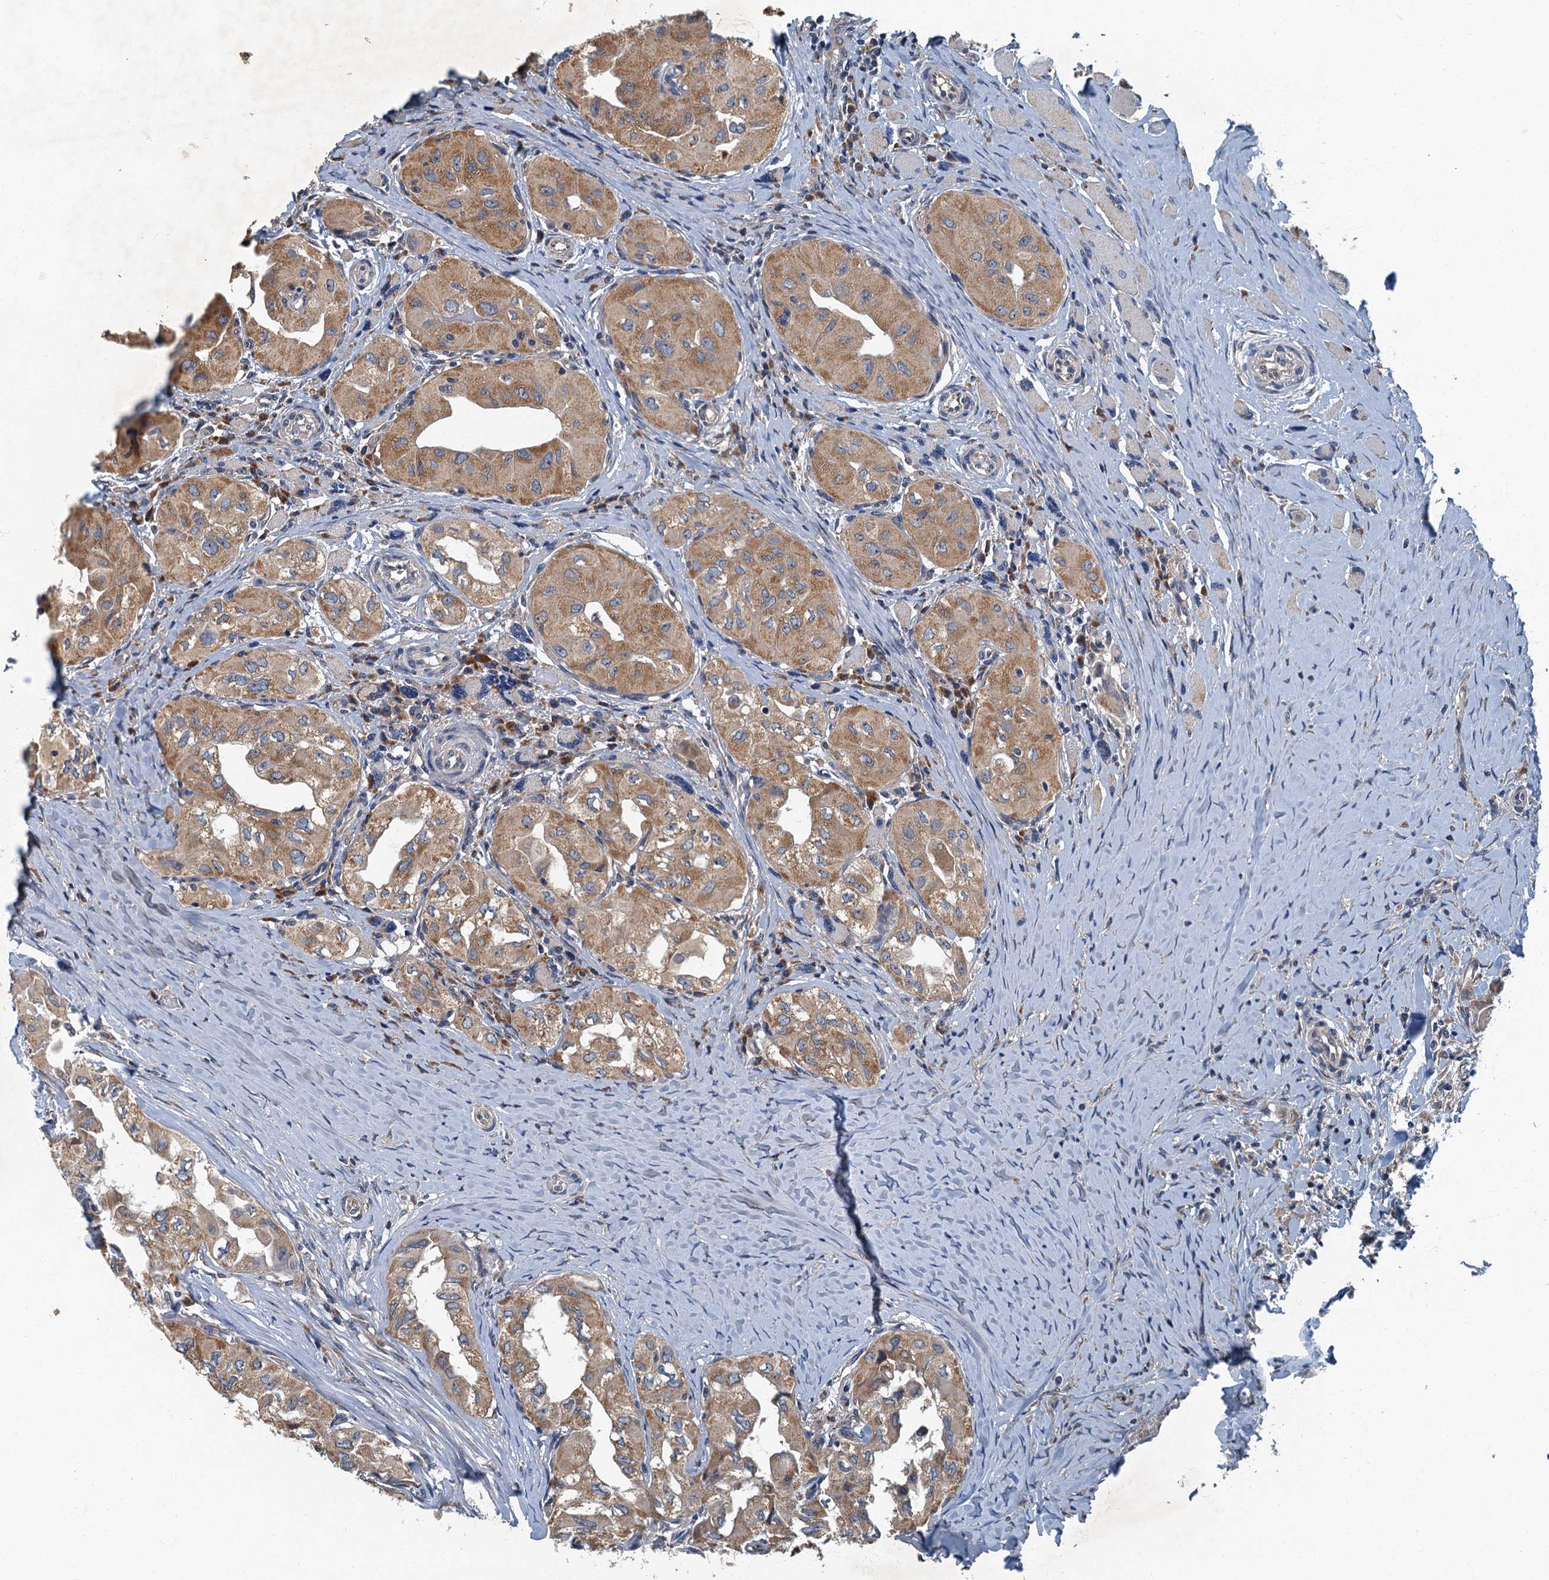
{"staining": {"intensity": "moderate", "quantity": ">75%", "location": "cytoplasmic/membranous"}, "tissue": "thyroid cancer", "cell_type": "Tumor cells", "image_type": "cancer", "snomed": [{"axis": "morphology", "description": "Papillary adenocarcinoma, NOS"}, {"axis": "topography", "description": "Thyroid gland"}], "caption": "A medium amount of moderate cytoplasmic/membranous staining is present in about >75% of tumor cells in thyroid cancer tissue.", "gene": "DDX49", "patient": {"sex": "female", "age": 59}}